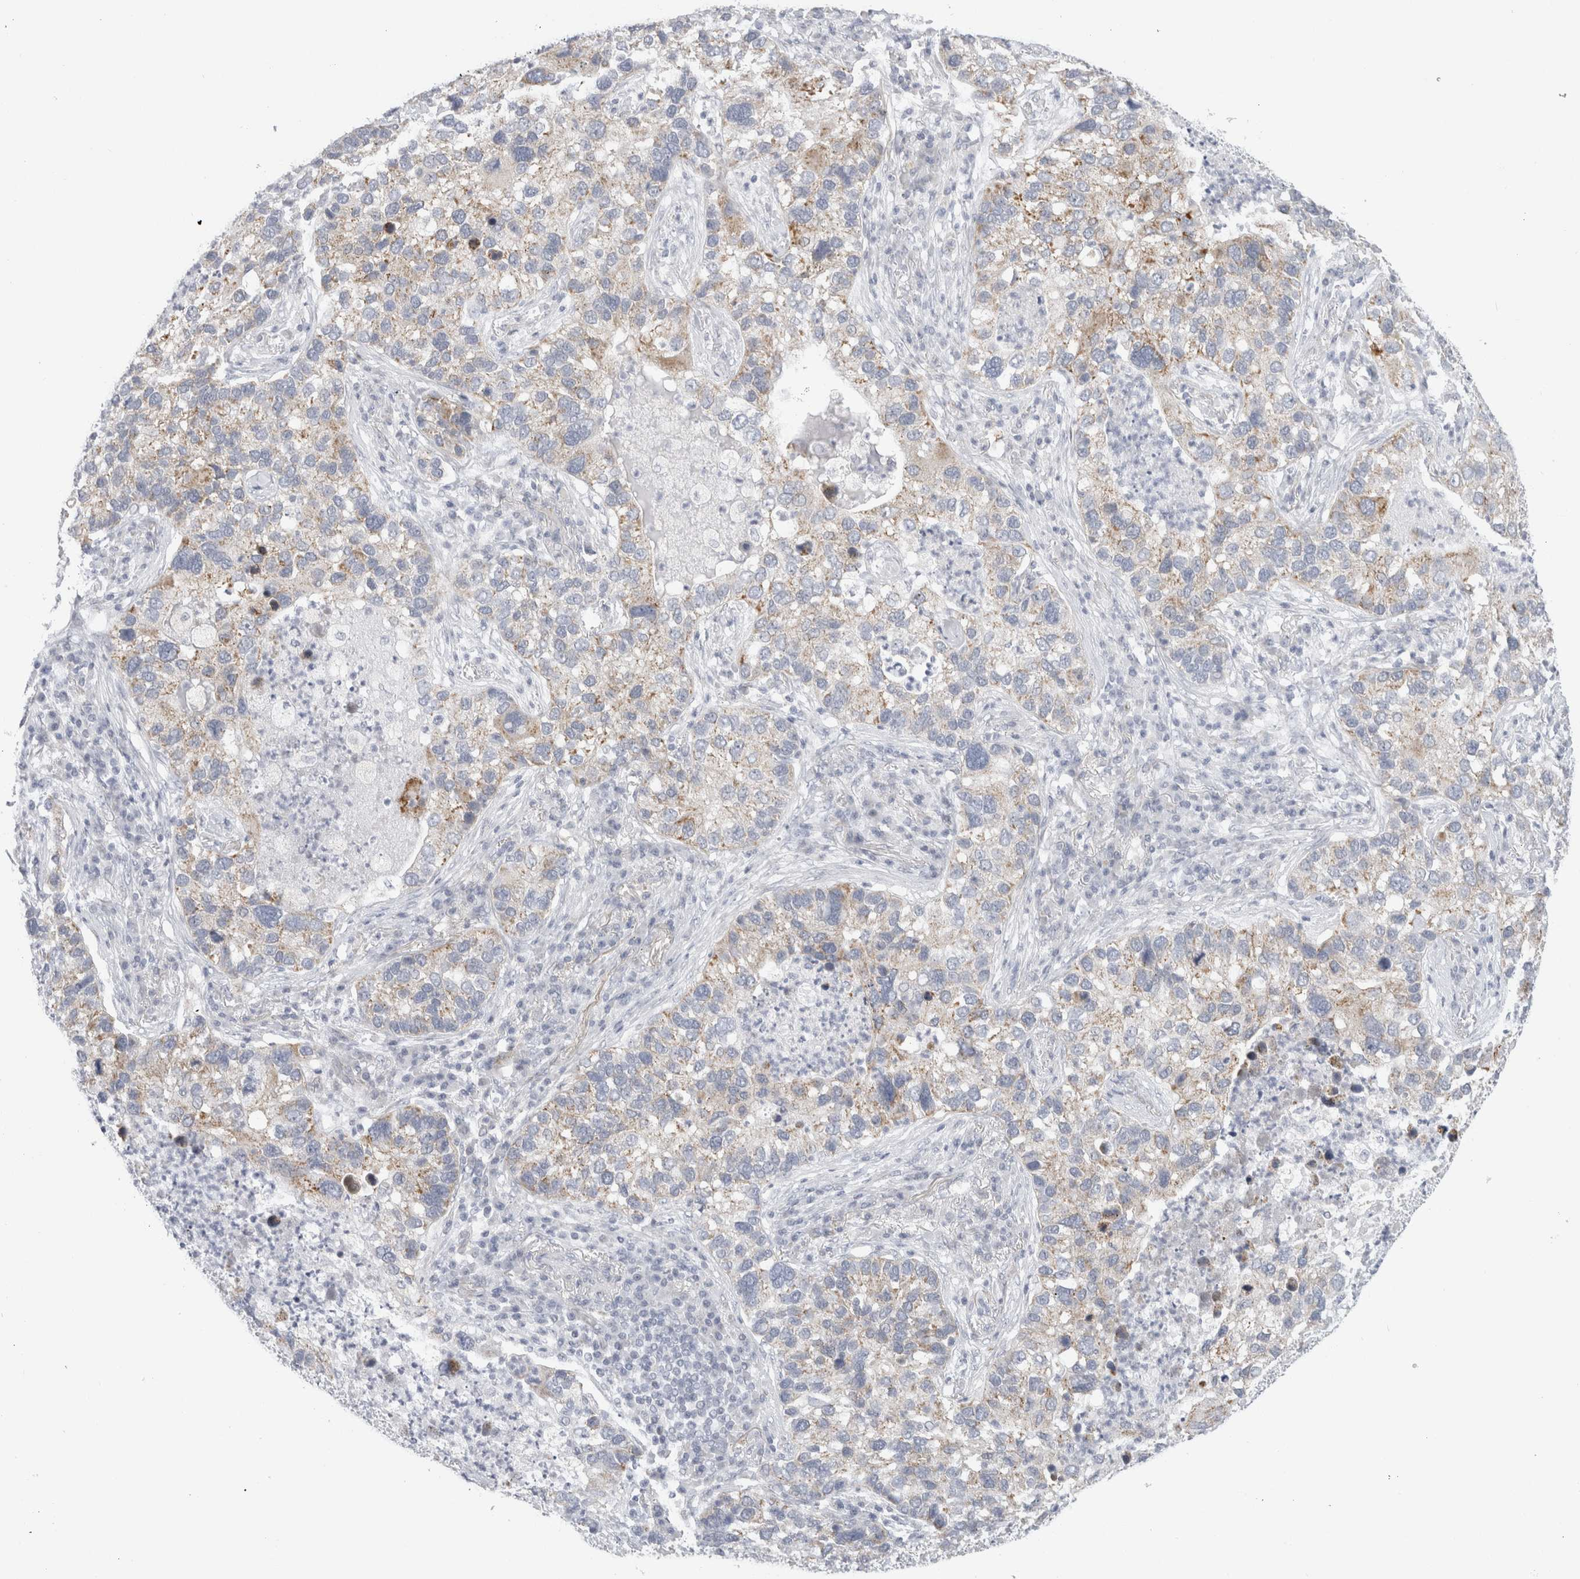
{"staining": {"intensity": "moderate", "quantity": "25%-75%", "location": "cytoplasmic/membranous"}, "tissue": "lung cancer", "cell_type": "Tumor cells", "image_type": "cancer", "snomed": [{"axis": "morphology", "description": "Normal tissue, NOS"}, {"axis": "morphology", "description": "Adenocarcinoma, NOS"}, {"axis": "topography", "description": "Bronchus"}, {"axis": "topography", "description": "Lung"}], "caption": "An immunohistochemistry (IHC) image of tumor tissue is shown. Protein staining in brown shows moderate cytoplasmic/membranous positivity in adenocarcinoma (lung) within tumor cells. The protein is stained brown, and the nuclei are stained in blue (DAB IHC with brightfield microscopy, high magnification).", "gene": "FAHD1", "patient": {"sex": "male", "age": 54}}